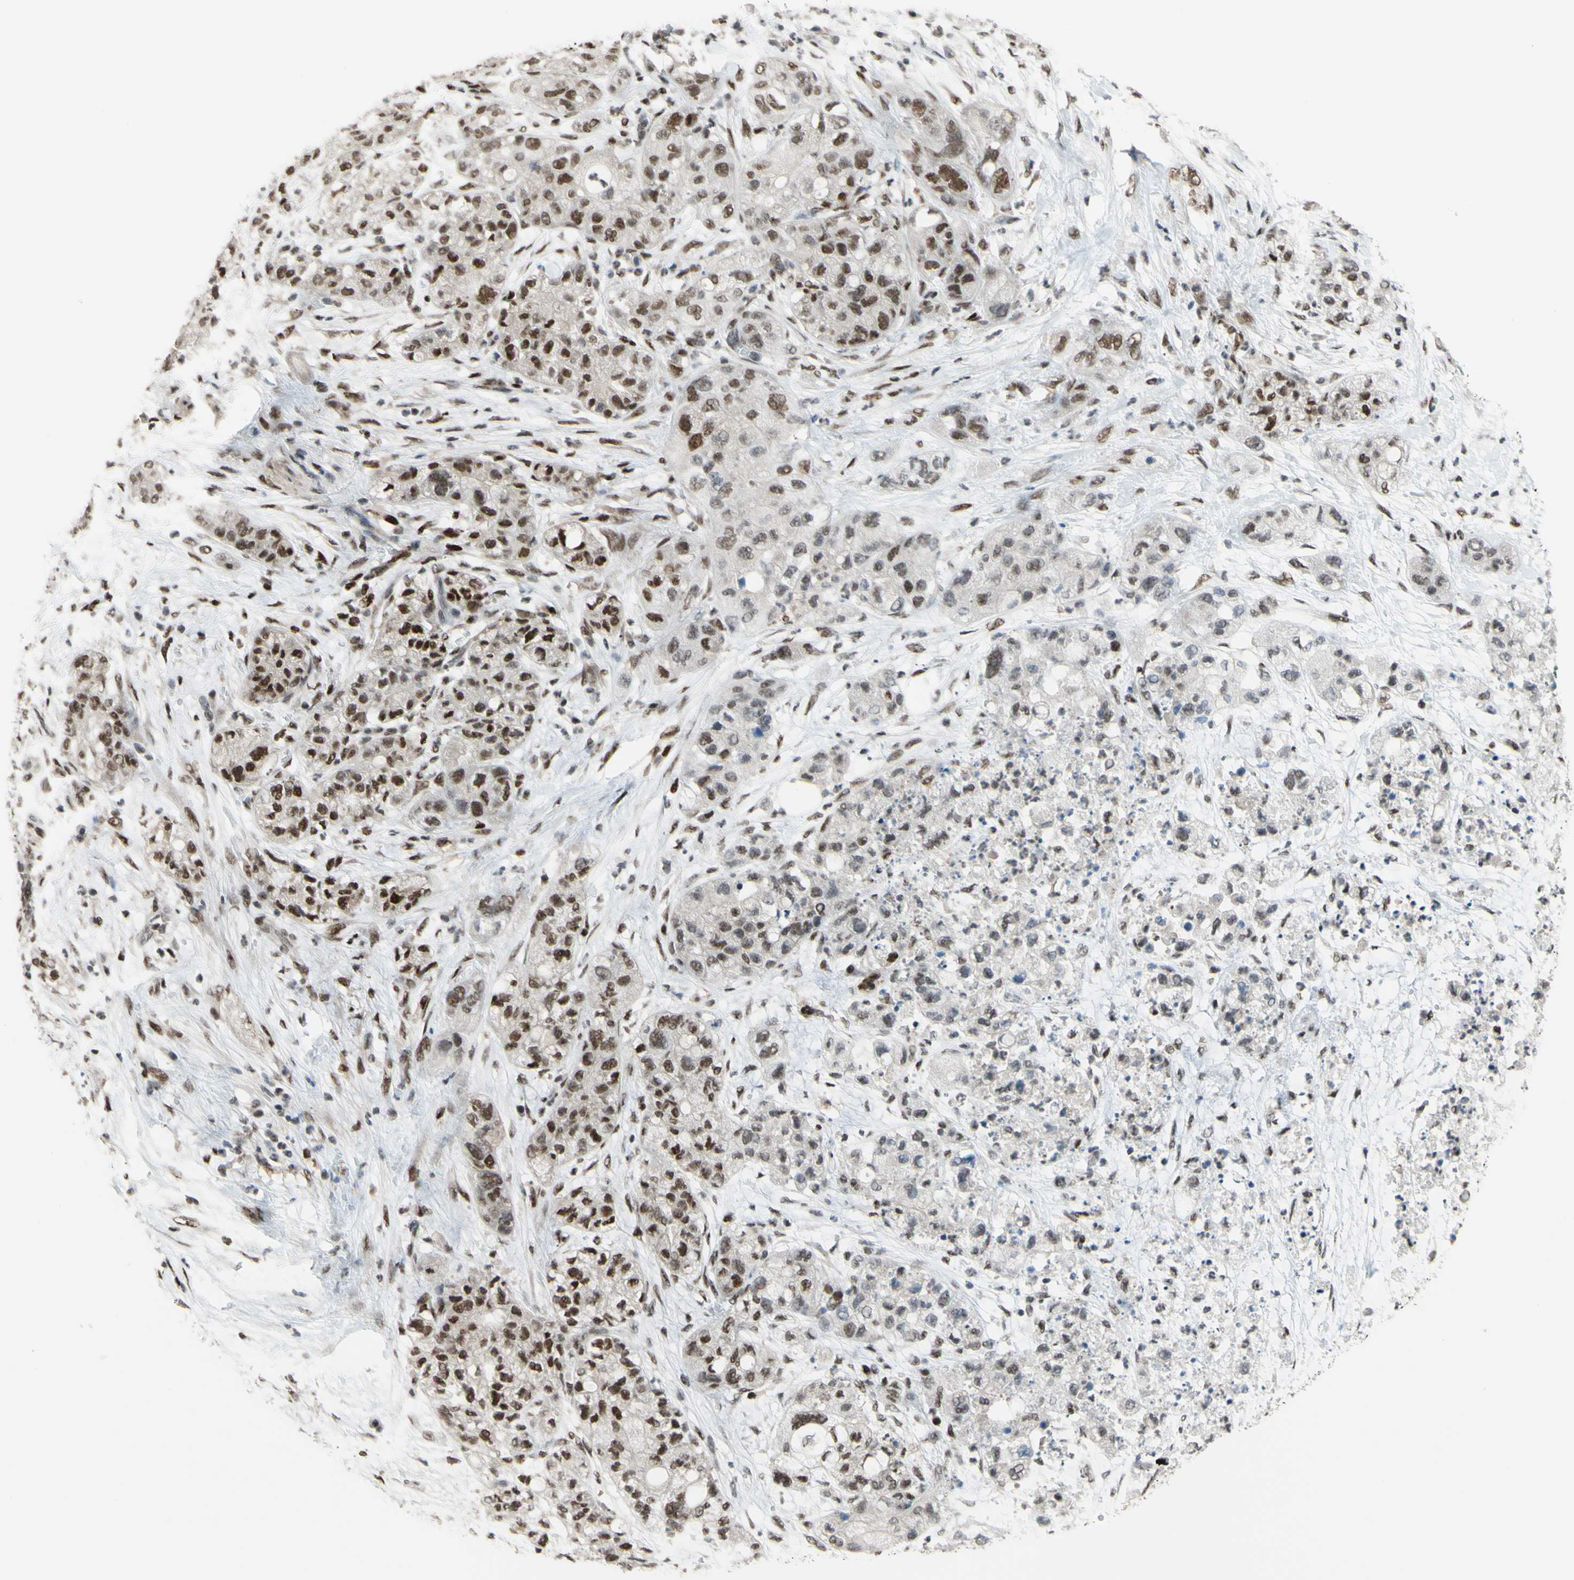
{"staining": {"intensity": "strong", "quantity": "25%-75%", "location": "cytoplasmic/membranous,nuclear"}, "tissue": "pancreatic cancer", "cell_type": "Tumor cells", "image_type": "cancer", "snomed": [{"axis": "morphology", "description": "Adenocarcinoma, NOS"}, {"axis": "topography", "description": "Pancreas"}], "caption": "A brown stain shows strong cytoplasmic/membranous and nuclear expression of a protein in human pancreatic adenocarcinoma tumor cells.", "gene": "FKBP5", "patient": {"sex": "female", "age": 78}}